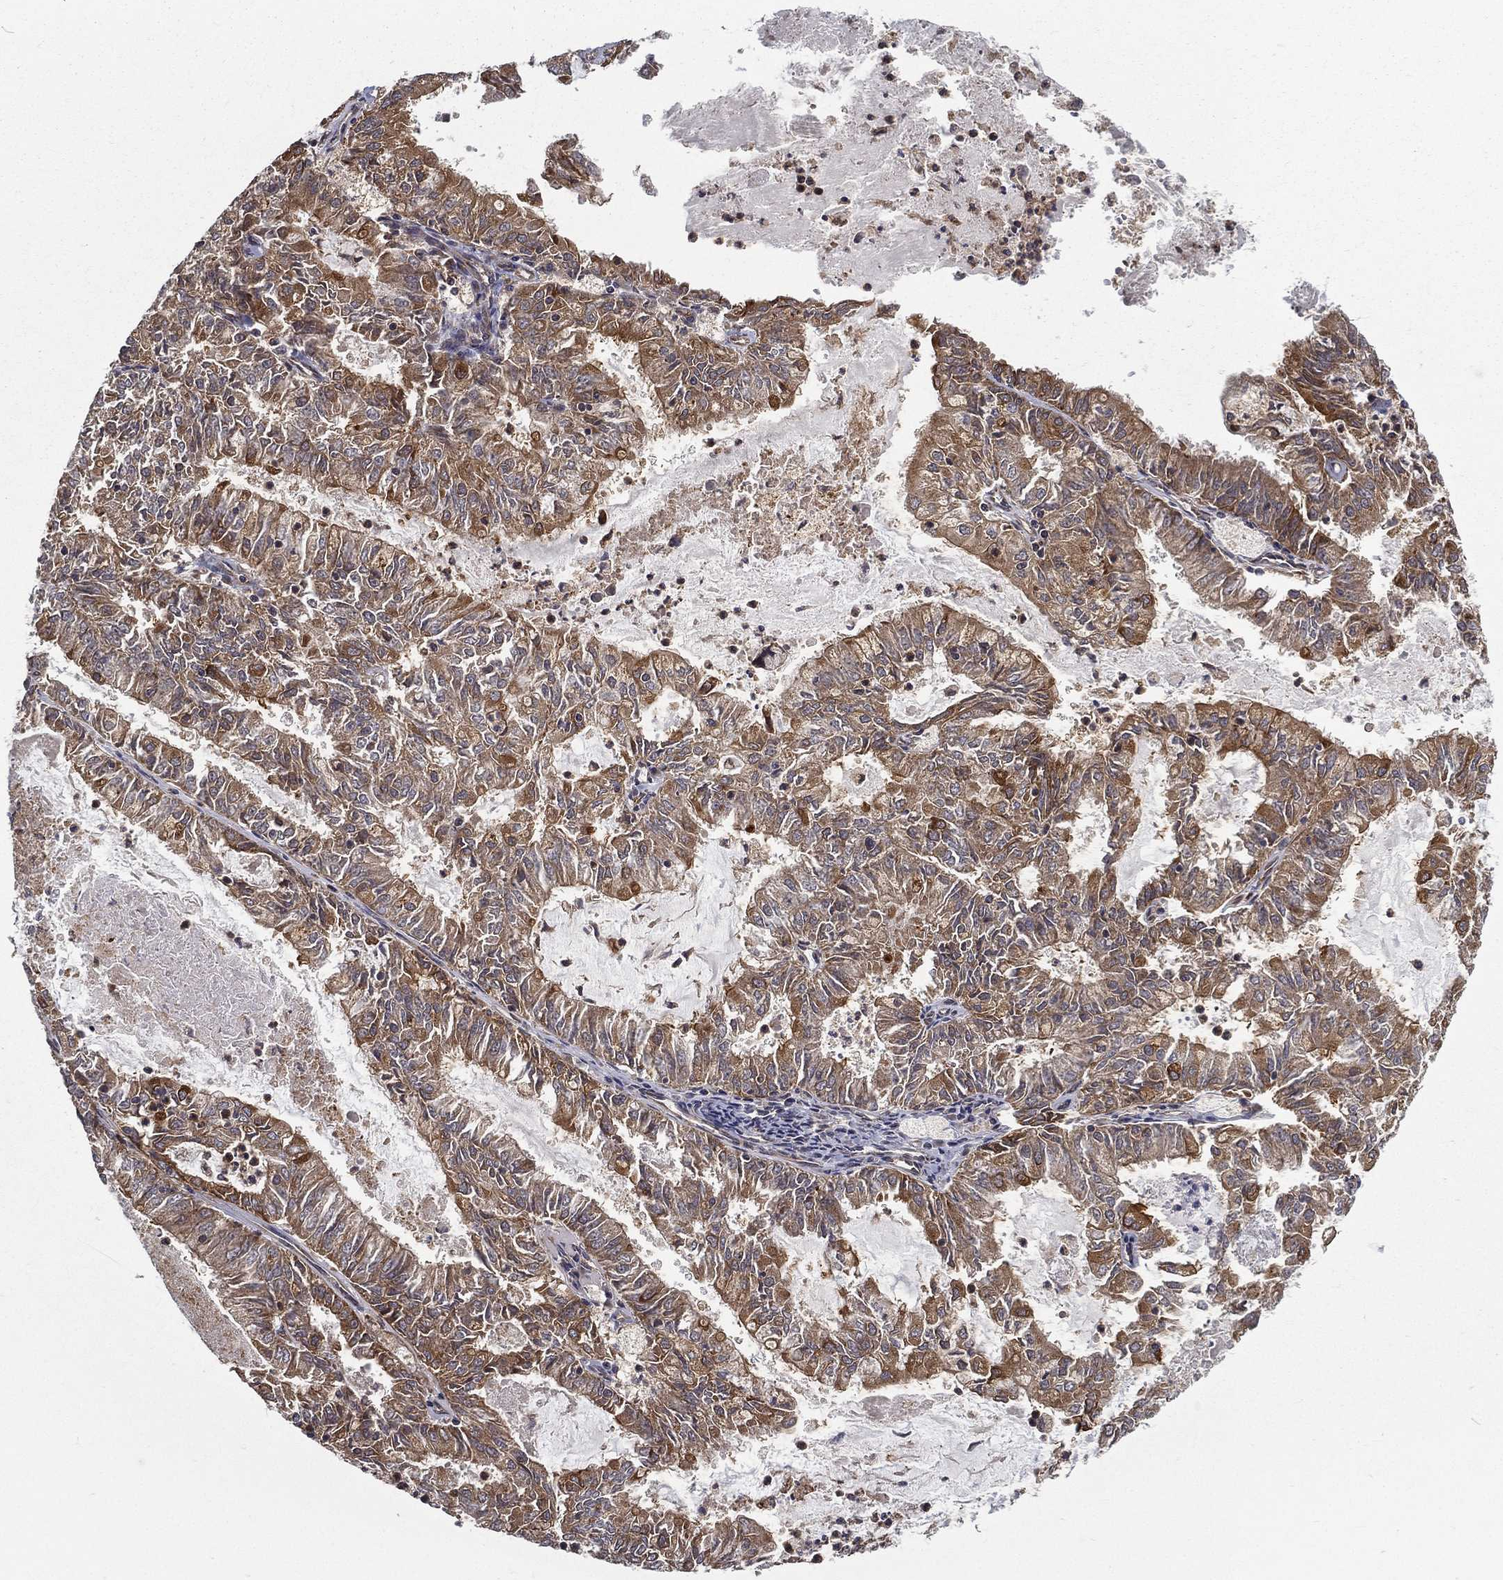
{"staining": {"intensity": "strong", "quantity": "25%-75%", "location": "cytoplasmic/membranous"}, "tissue": "endometrial cancer", "cell_type": "Tumor cells", "image_type": "cancer", "snomed": [{"axis": "morphology", "description": "Adenocarcinoma, NOS"}, {"axis": "topography", "description": "Endometrium"}], "caption": "Immunohistochemistry (IHC) (DAB (3,3'-diaminobenzidine)) staining of endometrial cancer (adenocarcinoma) reveals strong cytoplasmic/membranous protein staining in about 25%-75% of tumor cells.", "gene": "UACA", "patient": {"sex": "female", "age": 57}}